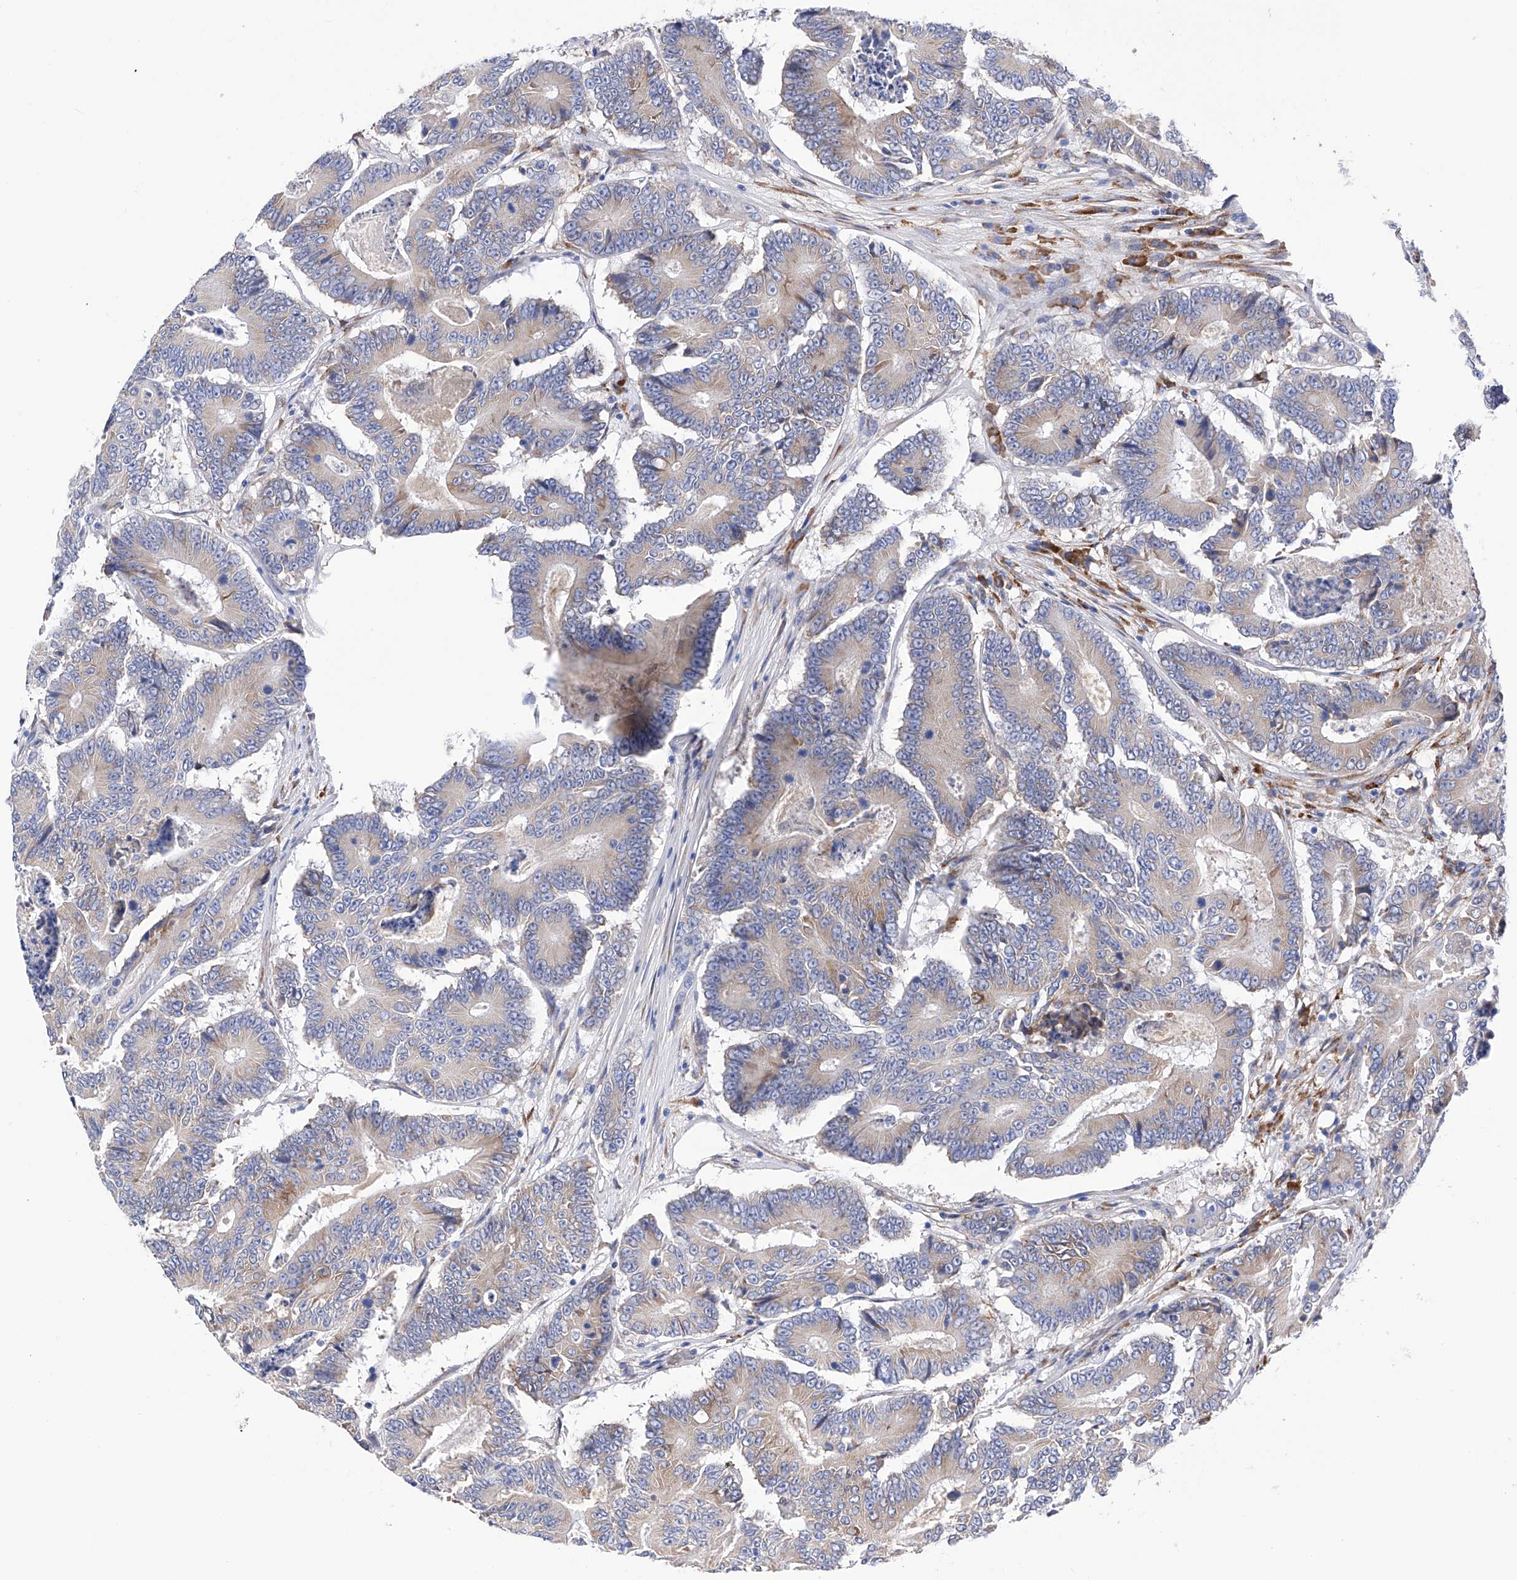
{"staining": {"intensity": "weak", "quantity": "<25%", "location": "cytoplasmic/membranous"}, "tissue": "colorectal cancer", "cell_type": "Tumor cells", "image_type": "cancer", "snomed": [{"axis": "morphology", "description": "Adenocarcinoma, NOS"}, {"axis": "topography", "description": "Colon"}], "caption": "Image shows no significant protein staining in tumor cells of colorectal cancer.", "gene": "PDIA5", "patient": {"sex": "male", "age": 83}}